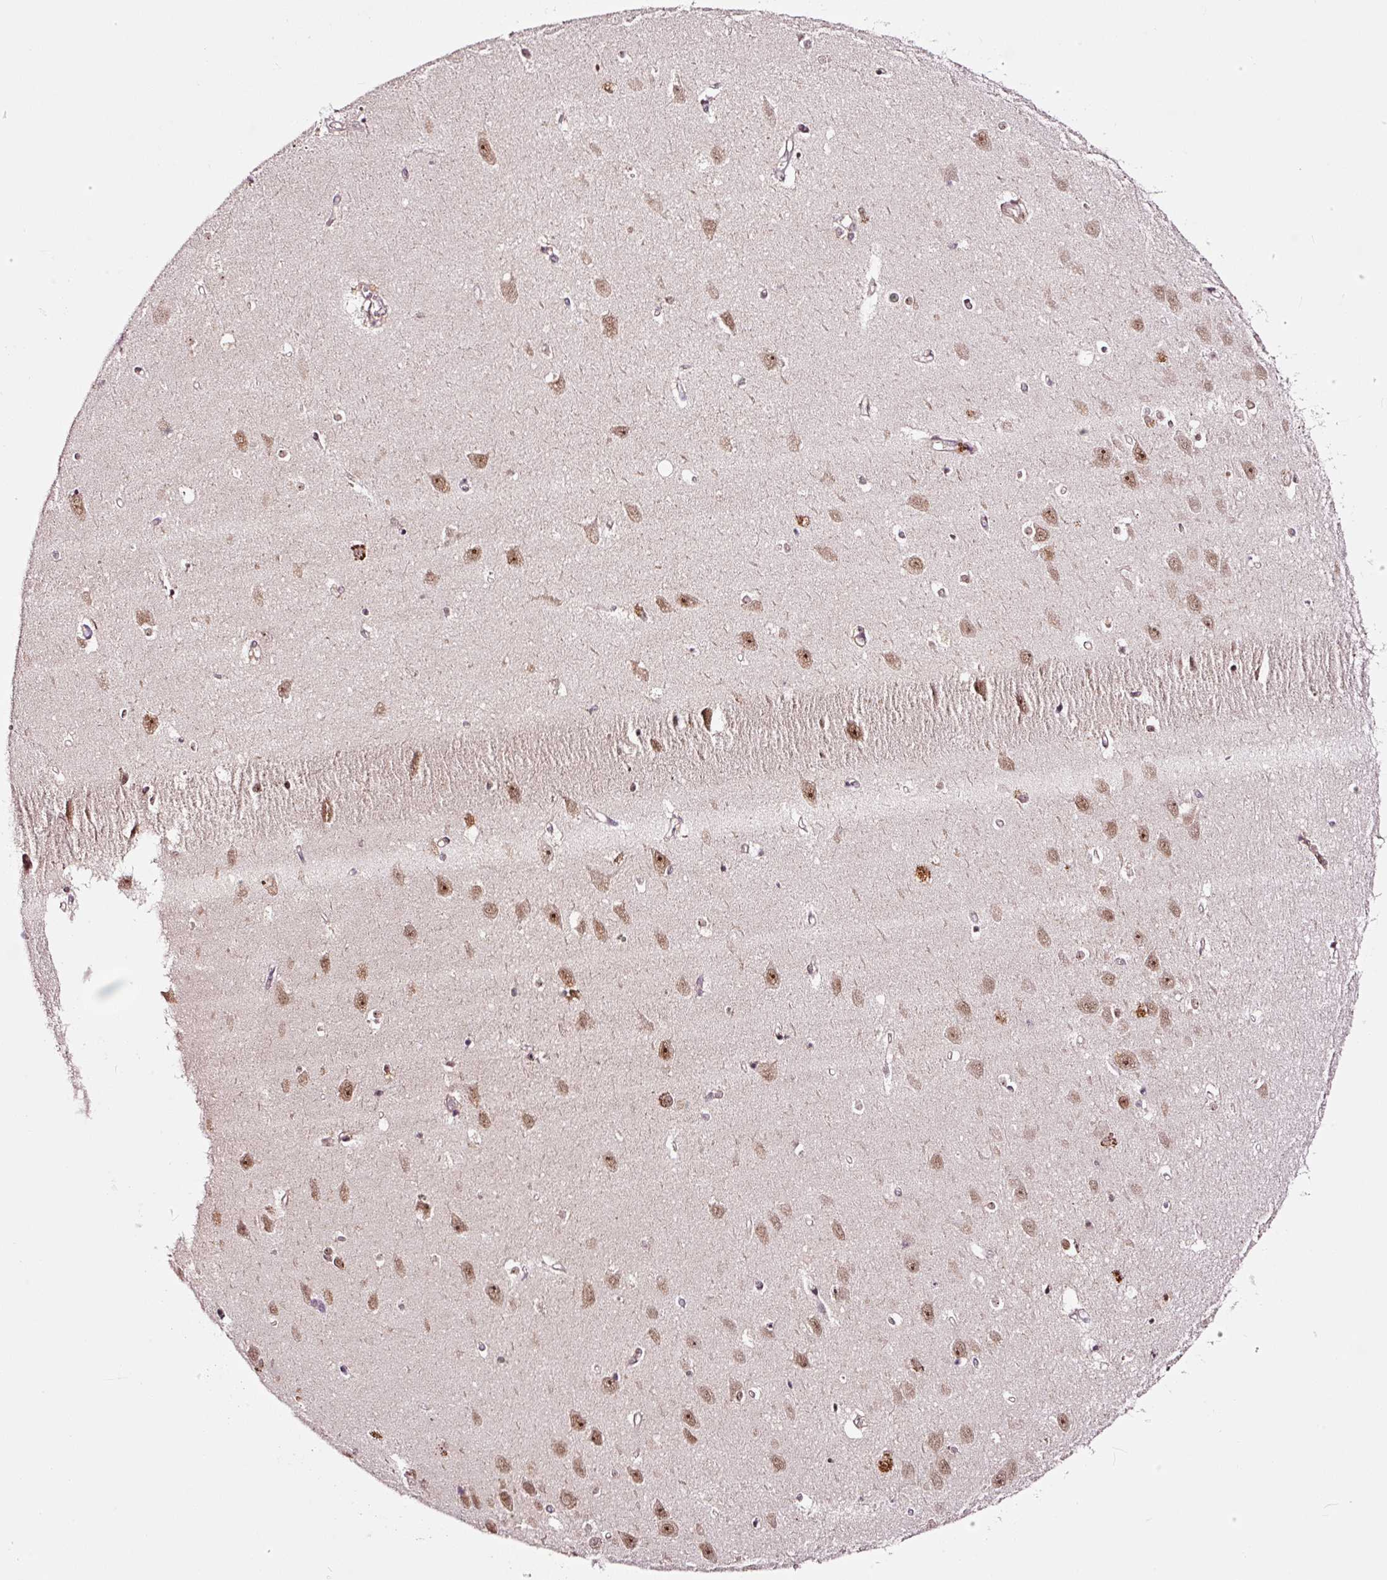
{"staining": {"intensity": "moderate", "quantity": "25%-75%", "location": "nuclear"}, "tissue": "hippocampus", "cell_type": "Glial cells", "image_type": "normal", "snomed": [{"axis": "morphology", "description": "Normal tissue, NOS"}, {"axis": "topography", "description": "Hippocampus"}], "caption": "Immunohistochemical staining of benign hippocampus displays moderate nuclear protein positivity in approximately 25%-75% of glial cells.", "gene": "RFC4", "patient": {"sex": "female", "age": 64}}